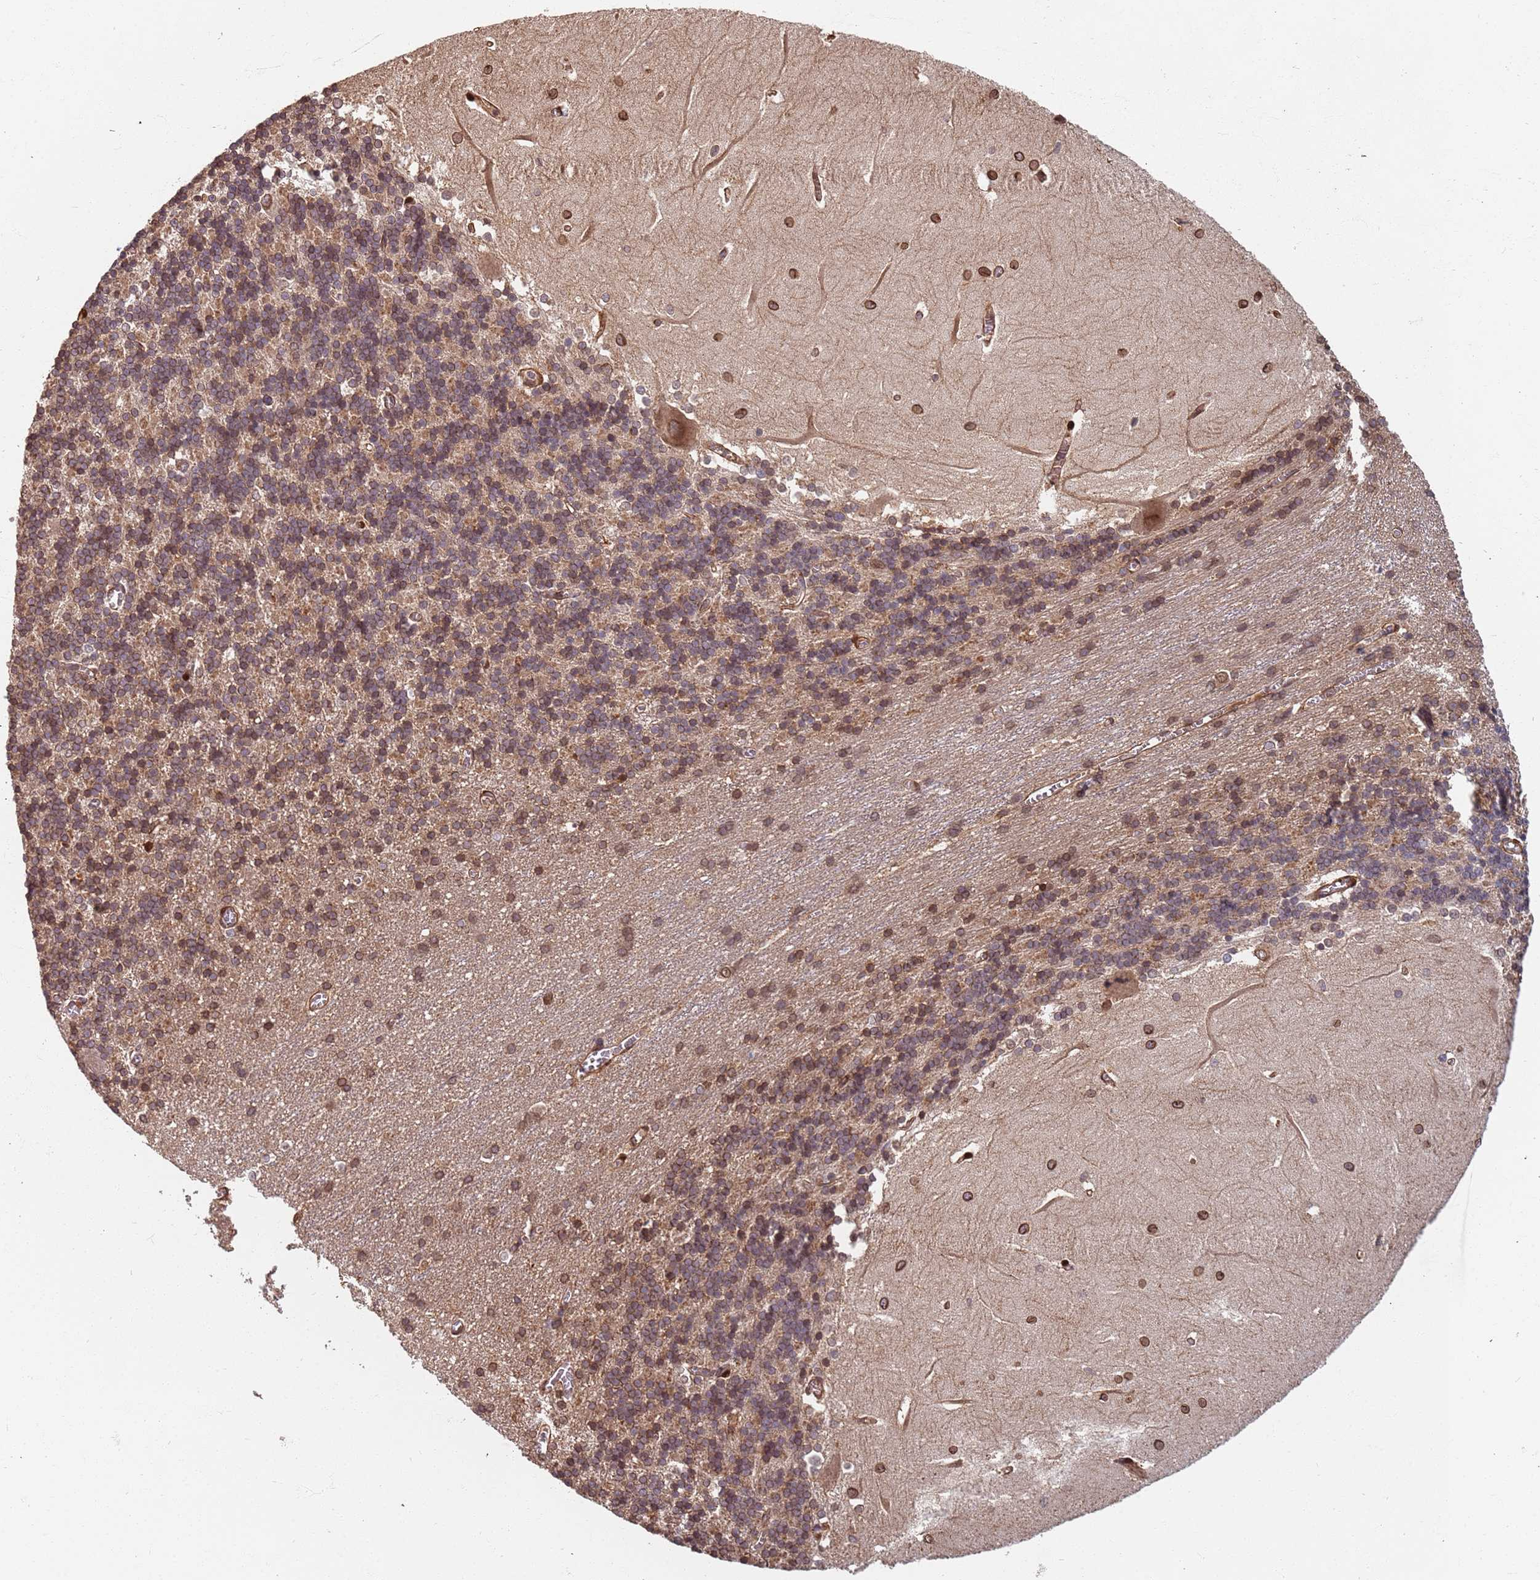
{"staining": {"intensity": "moderate", "quantity": "<25%", "location": "nuclear"}, "tissue": "cerebellum", "cell_type": "Cells in granular layer", "image_type": "normal", "snomed": [{"axis": "morphology", "description": "Normal tissue, NOS"}, {"axis": "topography", "description": "Cerebellum"}], "caption": "A low amount of moderate nuclear expression is identified in about <25% of cells in granular layer in benign cerebellum. (Brightfield microscopy of DAB IHC at high magnification).", "gene": "SDCCAG8", "patient": {"sex": "male", "age": 37}}